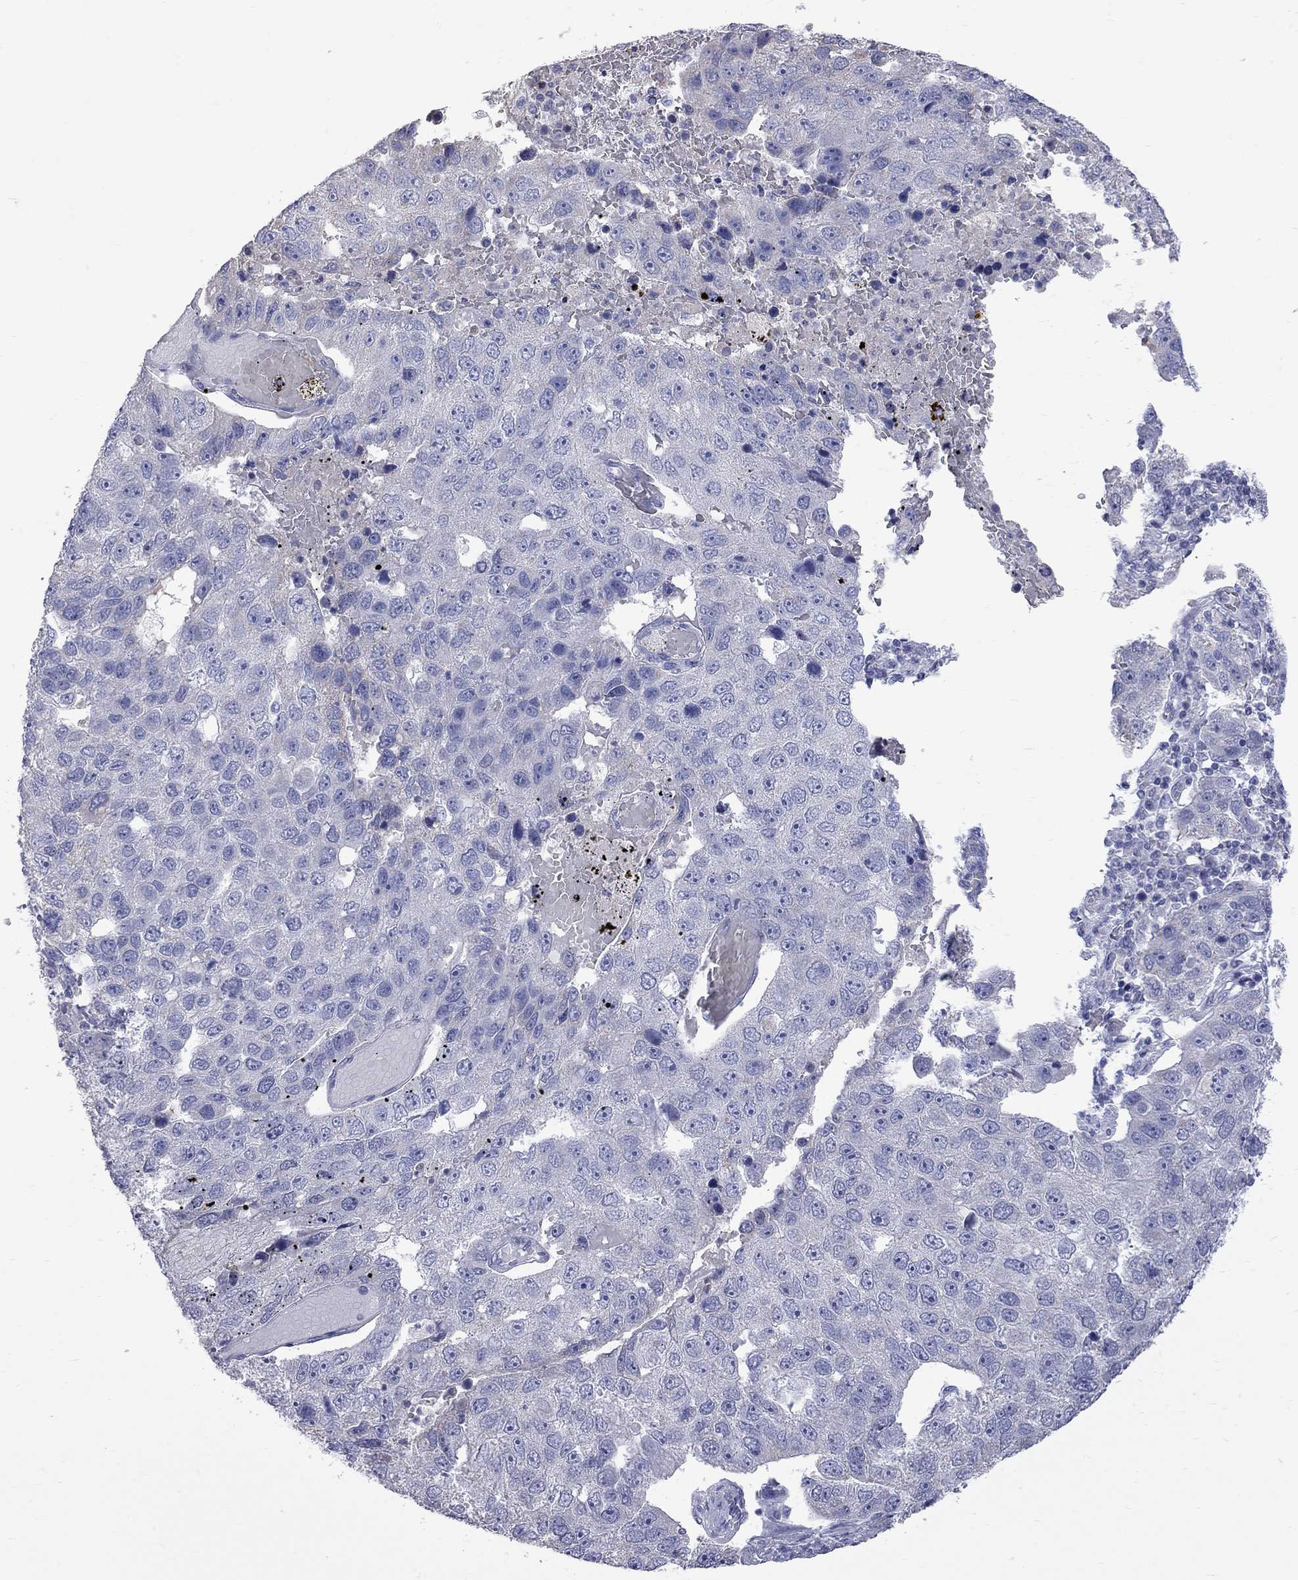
{"staining": {"intensity": "negative", "quantity": "none", "location": "none"}, "tissue": "pancreatic cancer", "cell_type": "Tumor cells", "image_type": "cancer", "snomed": [{"axis": "morphology", "description": "Adenocarcinoma, NOS"}, {"axis": "topography", "description": "Pancreas"}], "caption": "Protein analysis of pancreatic cancer demonstrates no significant staining in tumor cells.", "gene": "KCND2", "patient": {"sex": "female", "age": 61}}